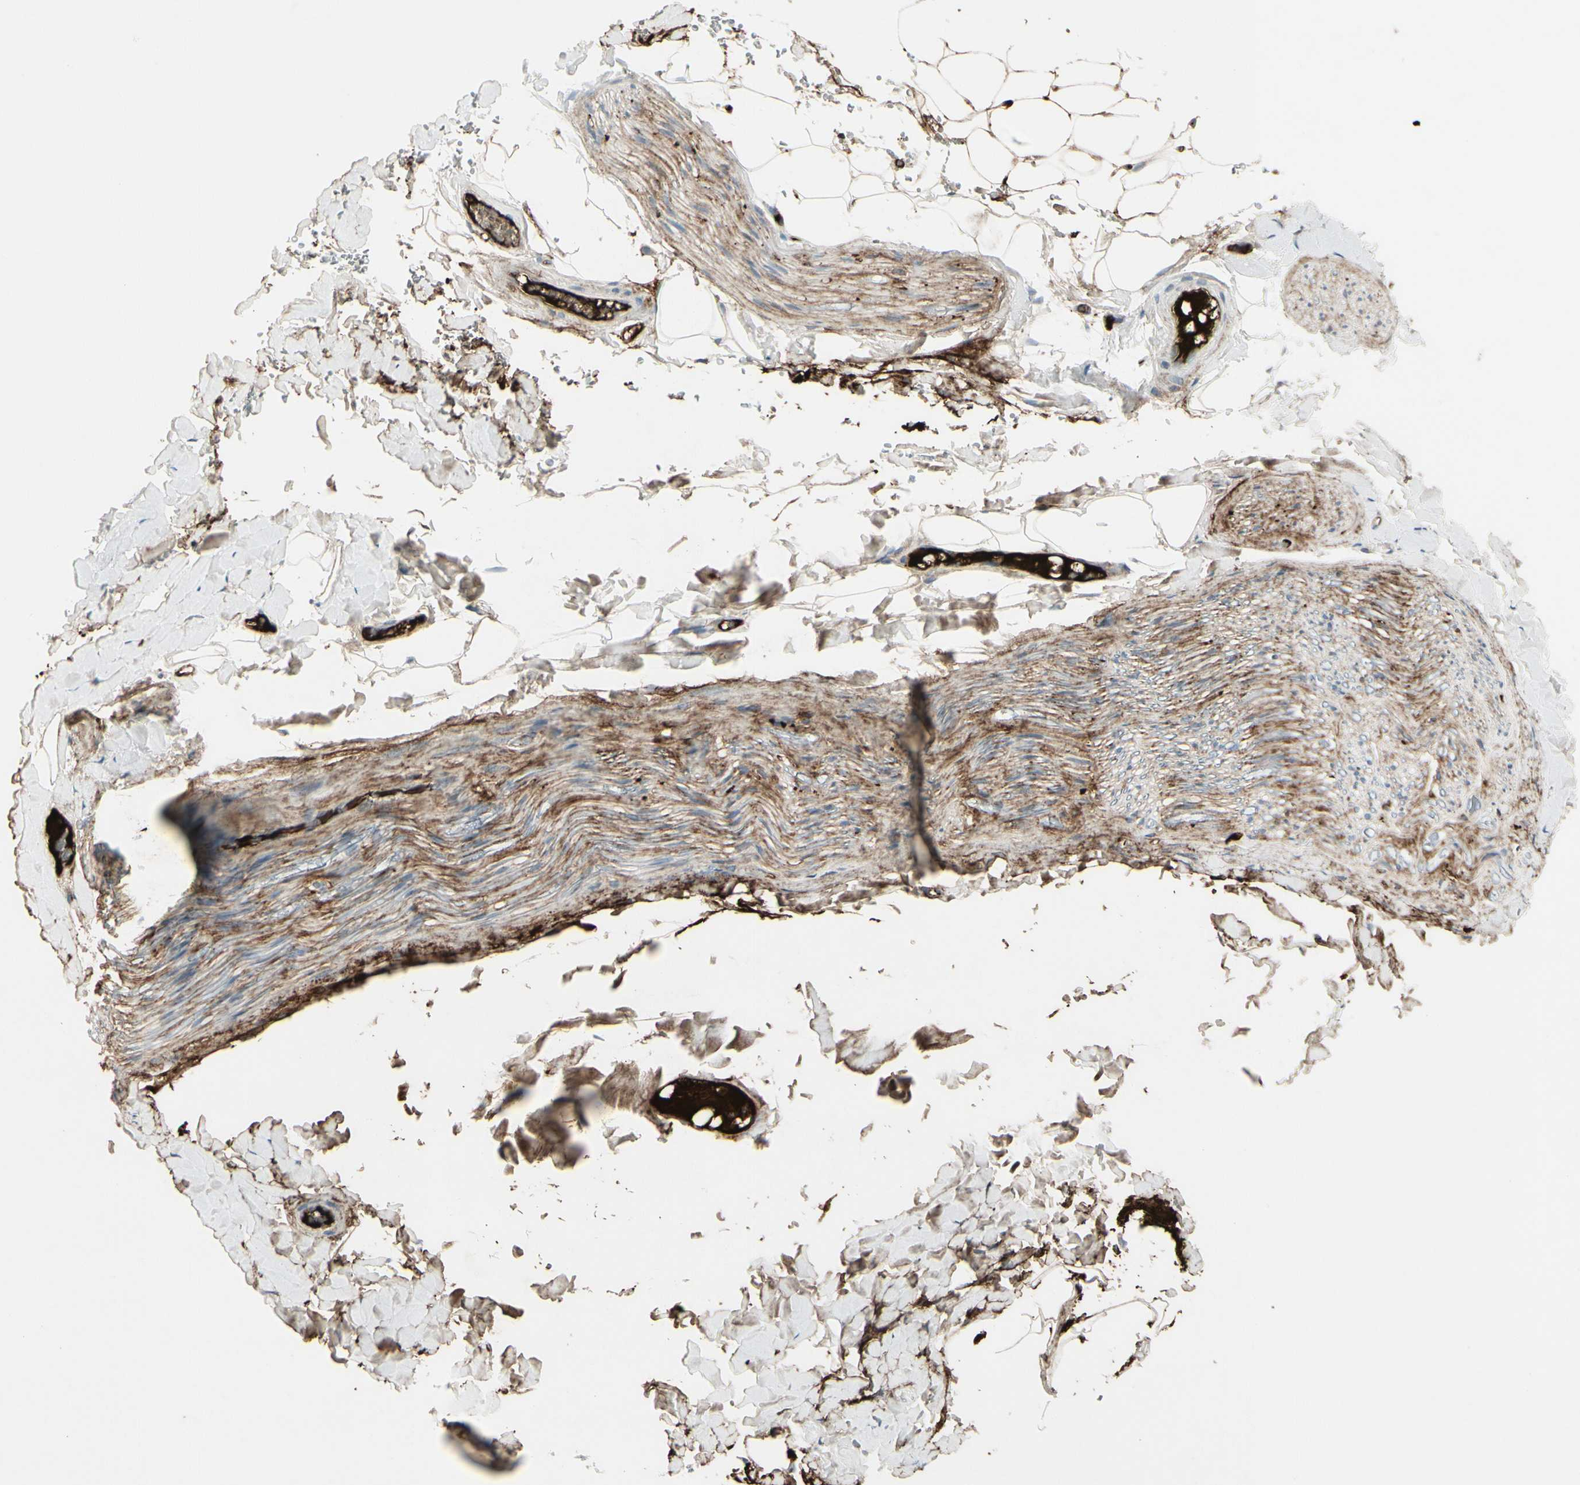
{"staining": {"intensity": "negative", "quantity": "none", "location": "none"}, "tissue": "adipose tissue", "cell_type": "Adipocytes", "image_type": "normal", "snomed": [{"axis": "morphology", "description": "Normal tissue, NOS"}, {"axis": "topography", "description": "Peripheral nerve tissue"}], "caption": "Adipocytes show no significant protein positivity in normal adipose tissue. (Stains: DAB (3,3'-diaminobenzidine) IHC with hematoxylin counter stain, Microscopy: brightfield microscopy at high magnification).", "gene": "IGHG1", "patient": {"sex": "male", "age": 70}}